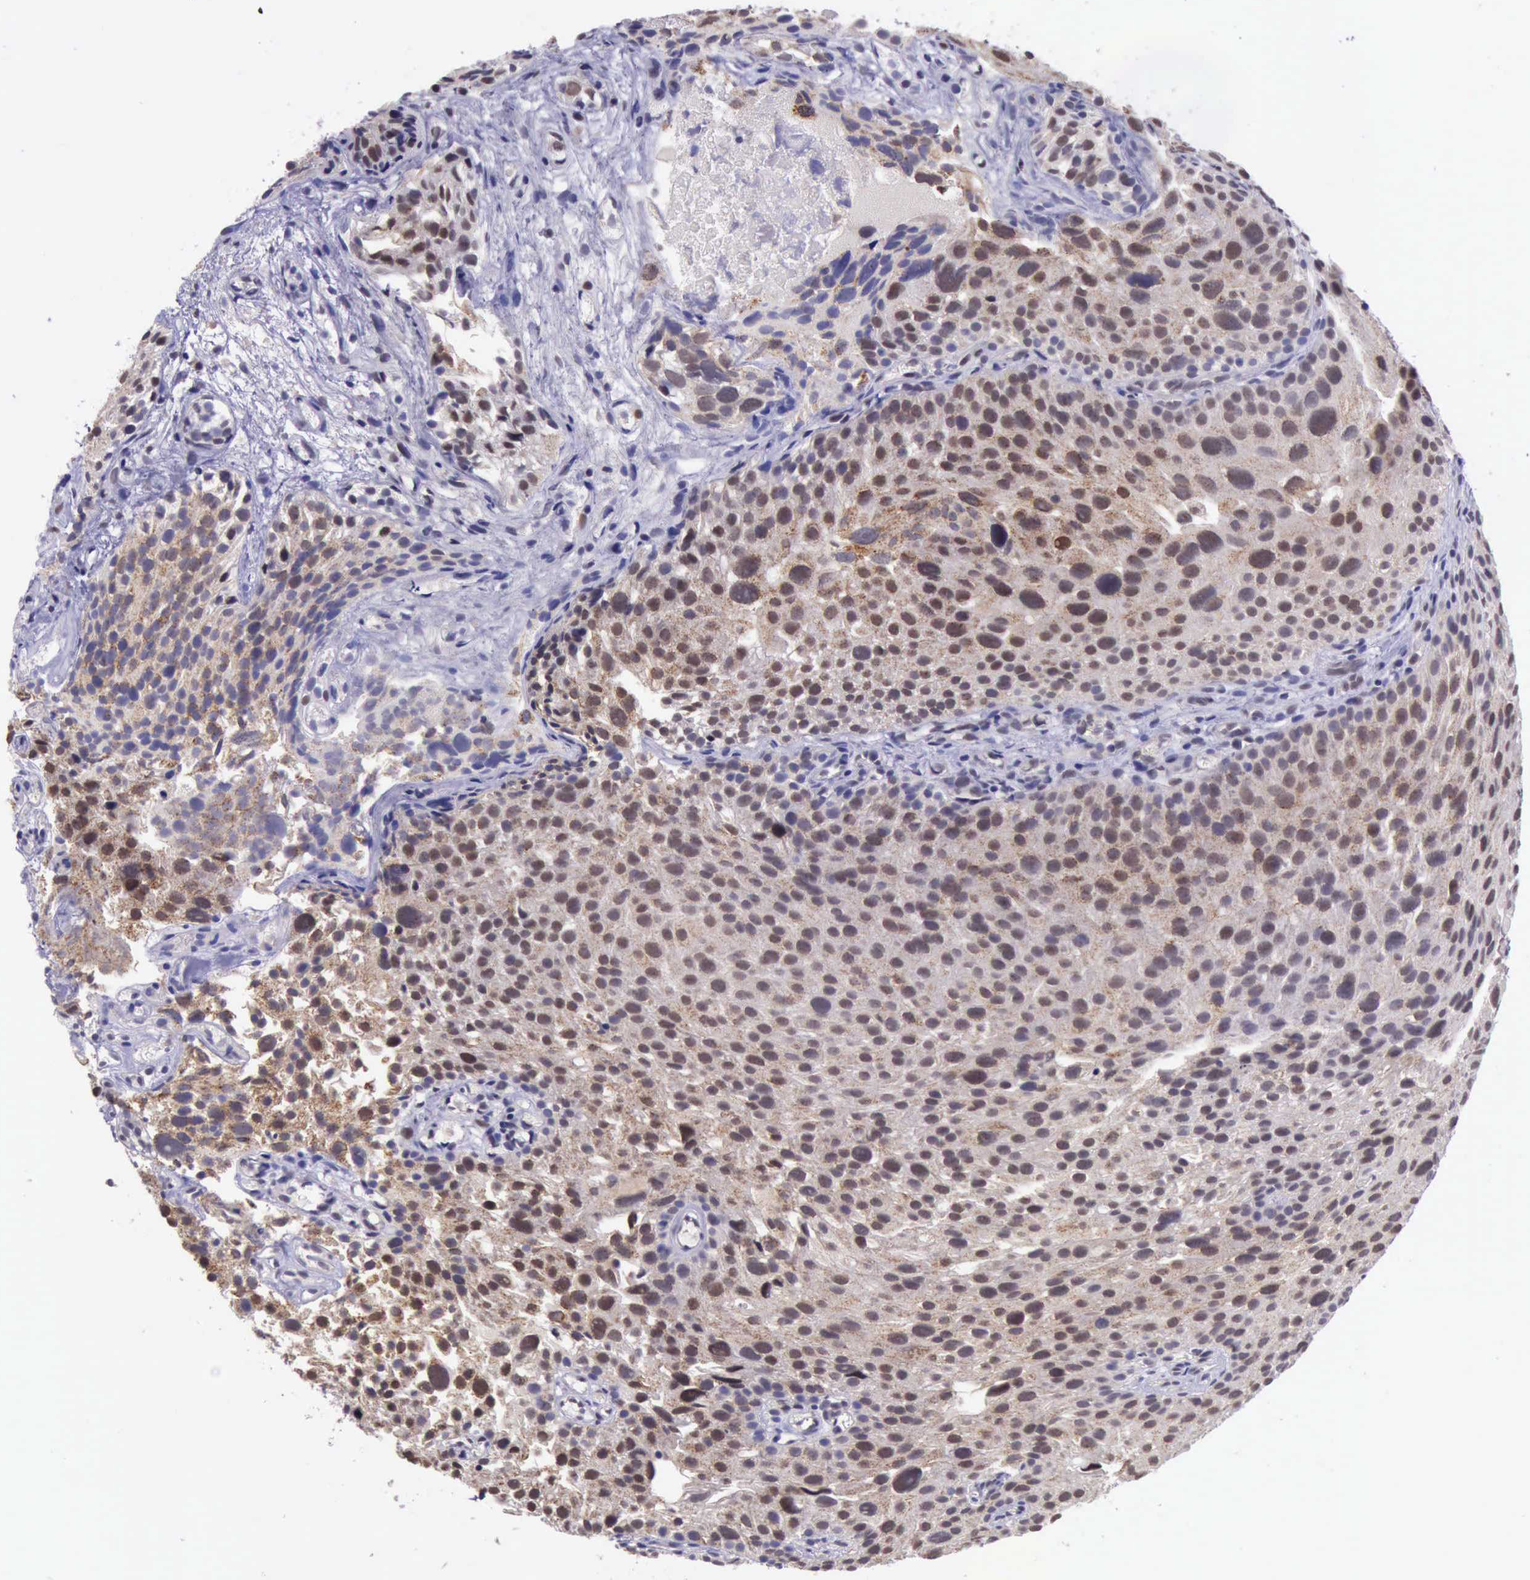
{"staining": {"intensity": "moderate", "quantity": ">75%", "location": "nuclear"}, "tissue": "urothelial cancer", "cell_type": "Tumor cells", "image_type": "cancer", "snomed": [{"axis": "morphology", "description": "Urothelial carcinoma, High grade"}, {"axis": "topography", "description": "Urinary bladder"}], "caption": "Immunohistochemical staining of urothelial cancer exhibits moderate nuclear protein expression in approximately >75% of tumor cells.", "gene": "PRPF39", "patient": {"sex": "female", "age": 78}}